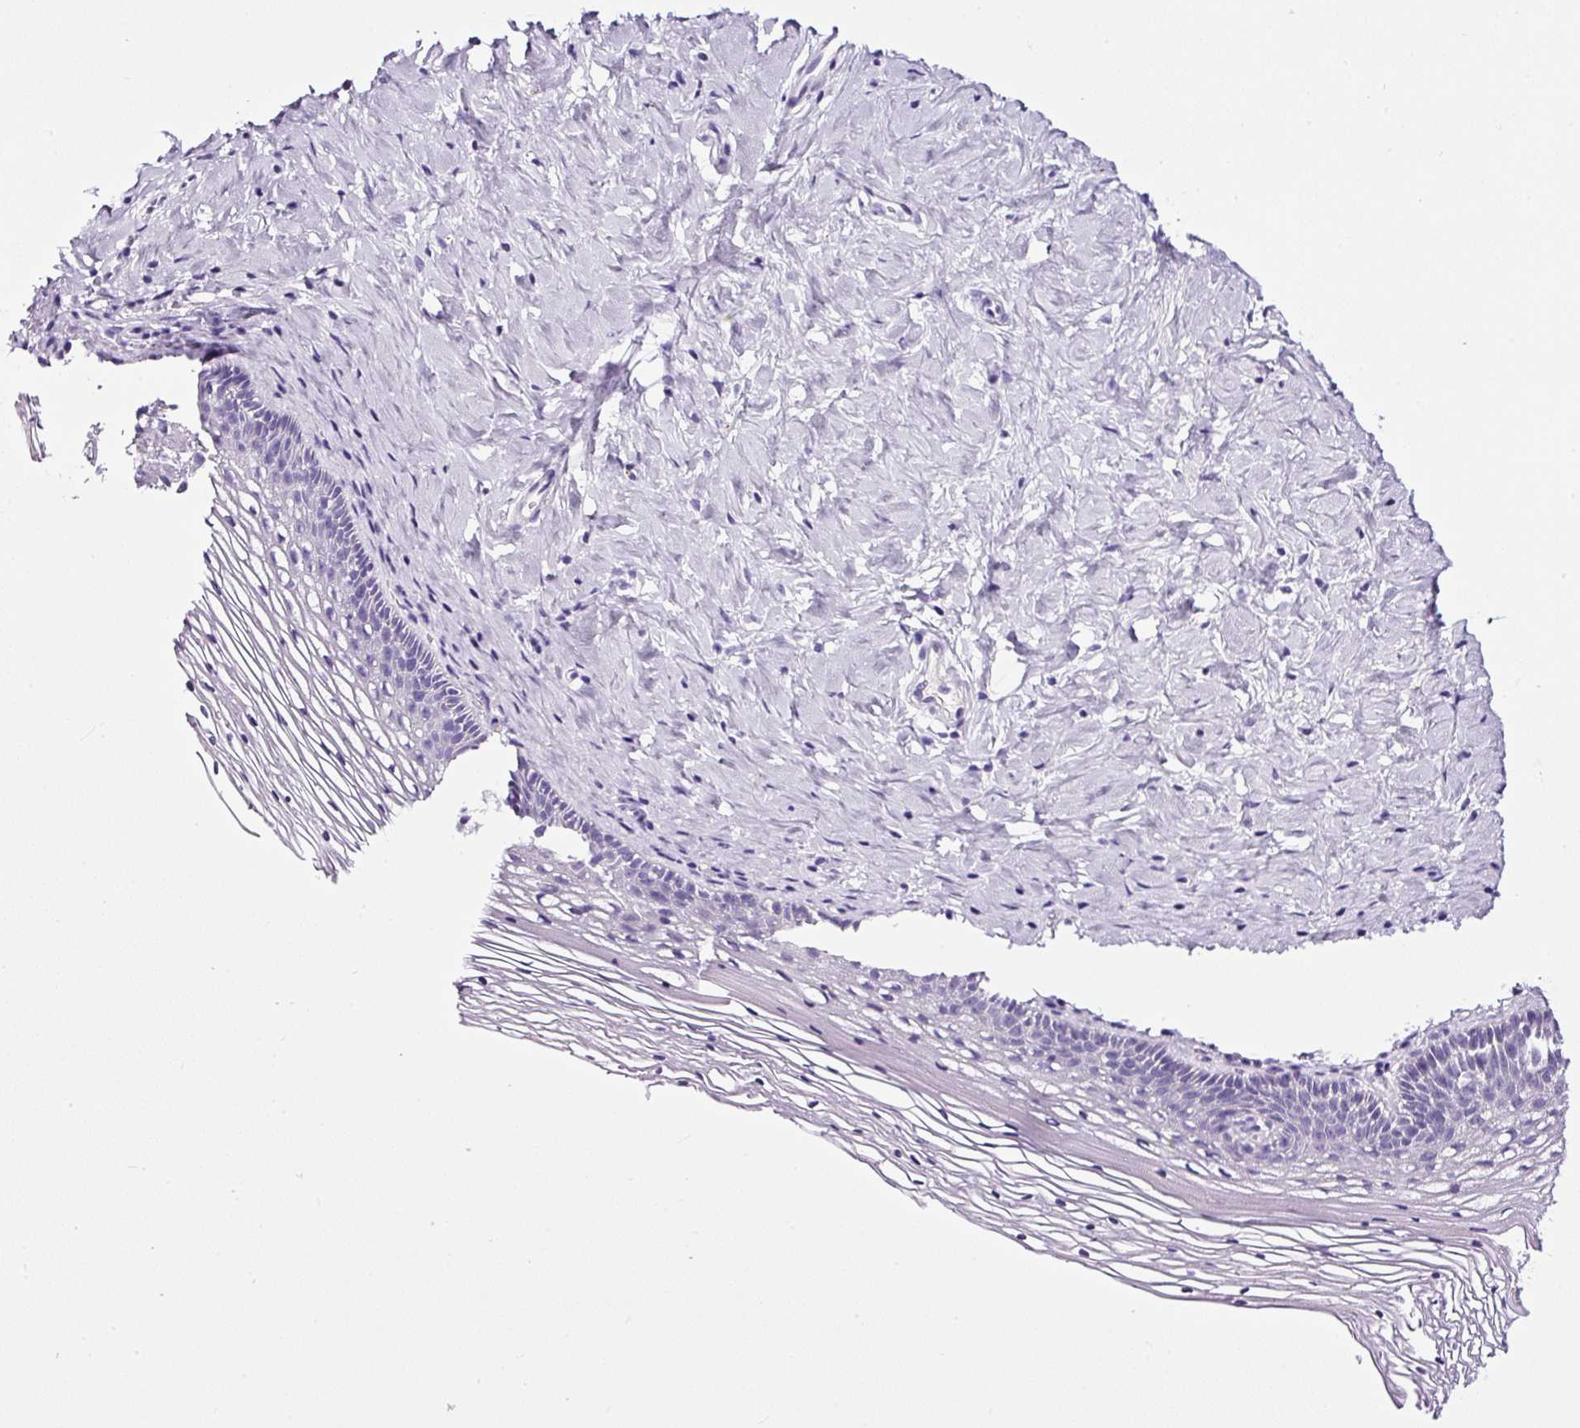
{"staining": {"intensity": "negative", "quantity": "none", "location": "none"}, "tissue": "cervix", "cell_type": "Glandular cells", "image_type": "normal", "snomed": [{"axis": "morphology", "description": "Normal tissue, NOS"}, {"axis": "topography", "description": "Cervix"}], "caption": "DAB immunohistochemical staining of normal human cervix displays no significant positivity in glandular cells.", "gene": "SP8", "patient": {"sex": "female", "age": 36}}